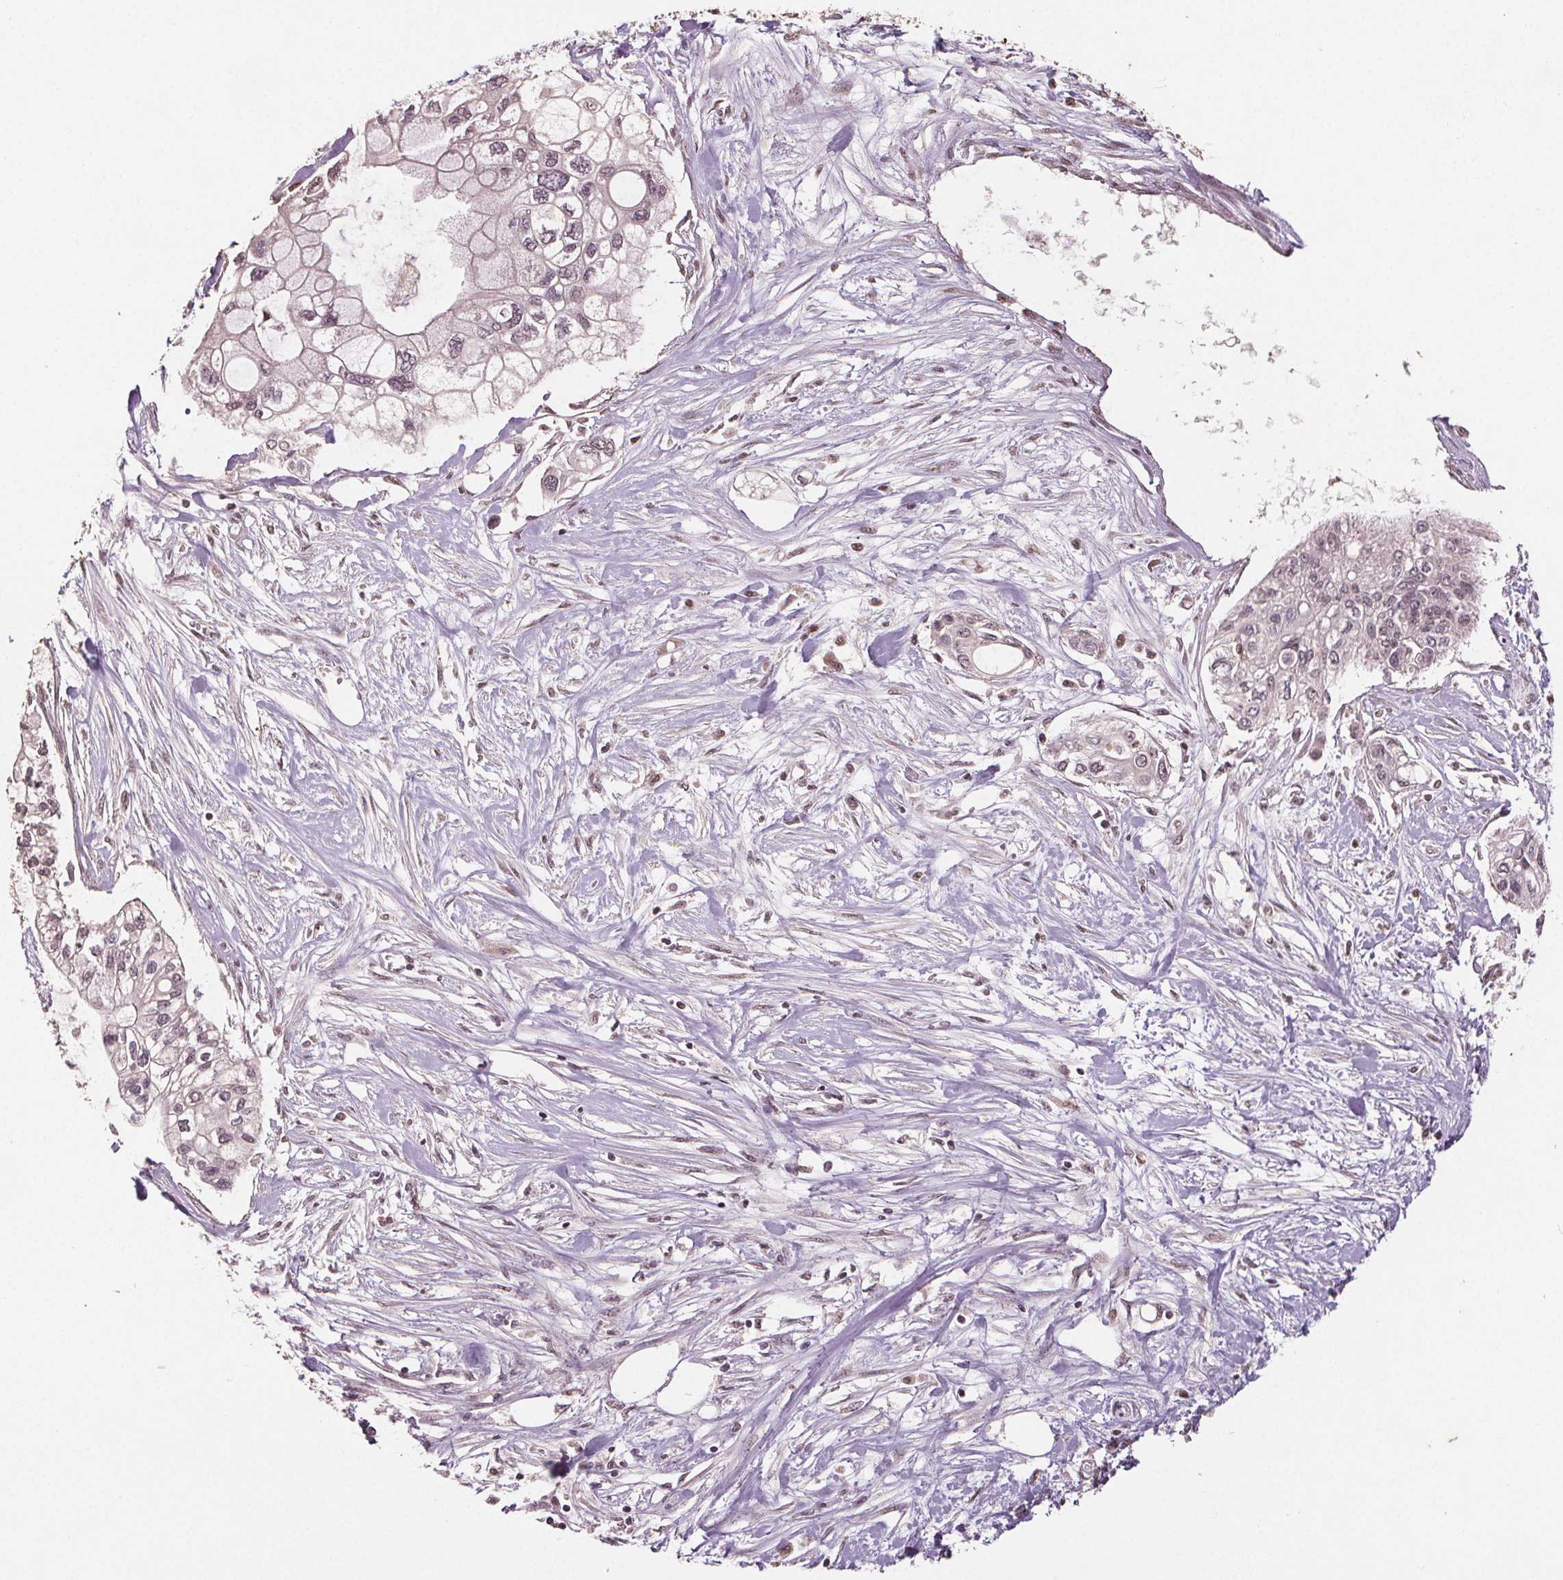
{"staining": {"intensity": "weak", "quantity": "<25%", "location": "nuclear"}, "tissue": "pancreatic cancer", "cell_type": "Tumor cells", "image_type": "cancer", "snomed": [{"axis": "morphology", "description": "Adenocarcinoma, NOS"}, {"axis": "topography", "description": "Pancreas"}], "caption": "Pancreatic cancer was stained to show a protein in brown. There is no significant staining in tumor cells.", "gene": "DNMT3B", "patient": {"sex": "female", "age": 77}}